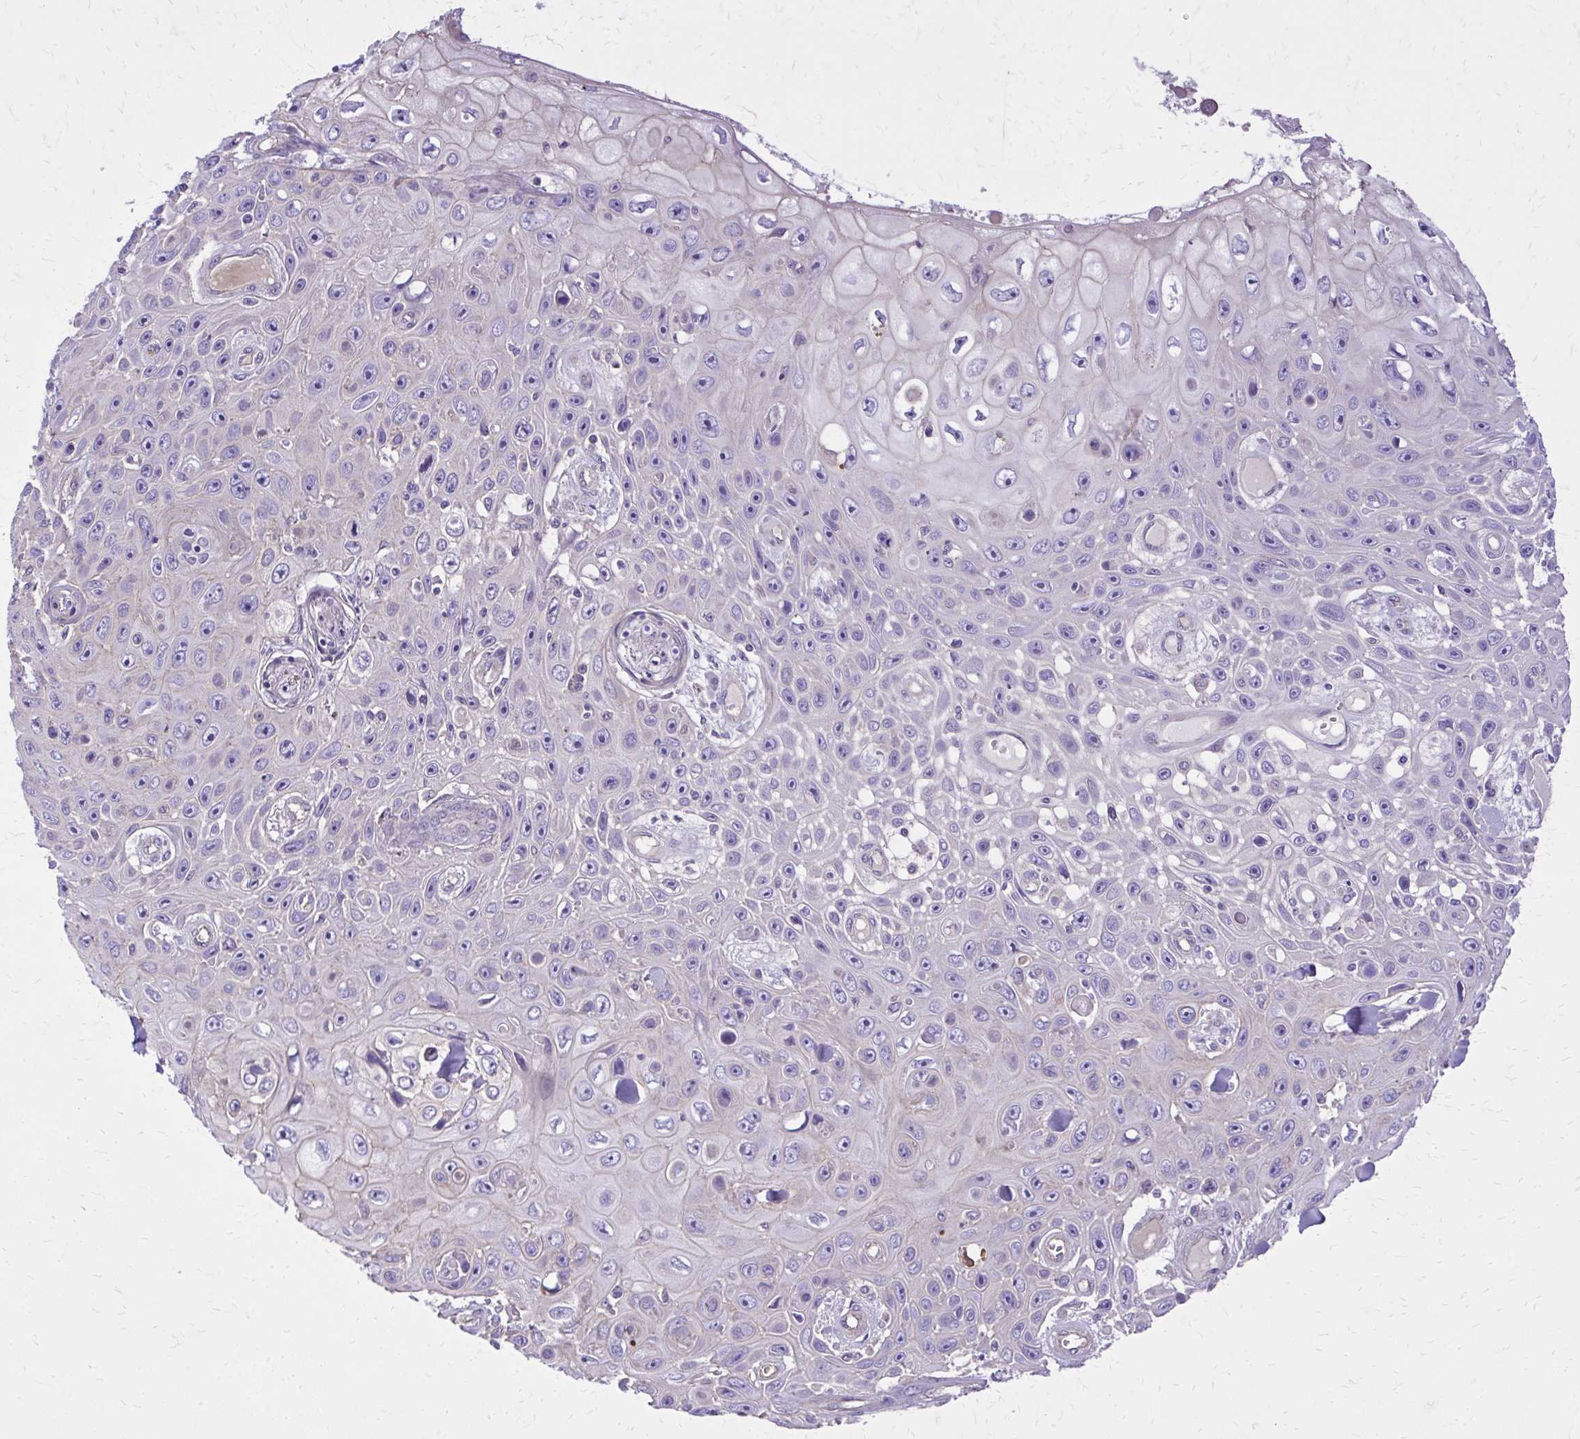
{"staining": {"intensity": "weak", "quantity": "<25%", "location": "cytoplasmic/membranous"}, "tissue": "skin cancer", "cell_type": "Tumor cells", "image_type": "cancer", "snomed": [{"axis": "morphology", "description": "Squamous cell carcinoma, NOS"}, {"axis": "topography", "description": "Skin"}], "caption": "Immunohistochemistry photomicrograph of human squamous cell carcinoma (skin) stained for a protein (brown), which reveals no expression in tumor cells.", "gene": "RUNDC3B", "patient": {"sex": "male", "age": 82}}